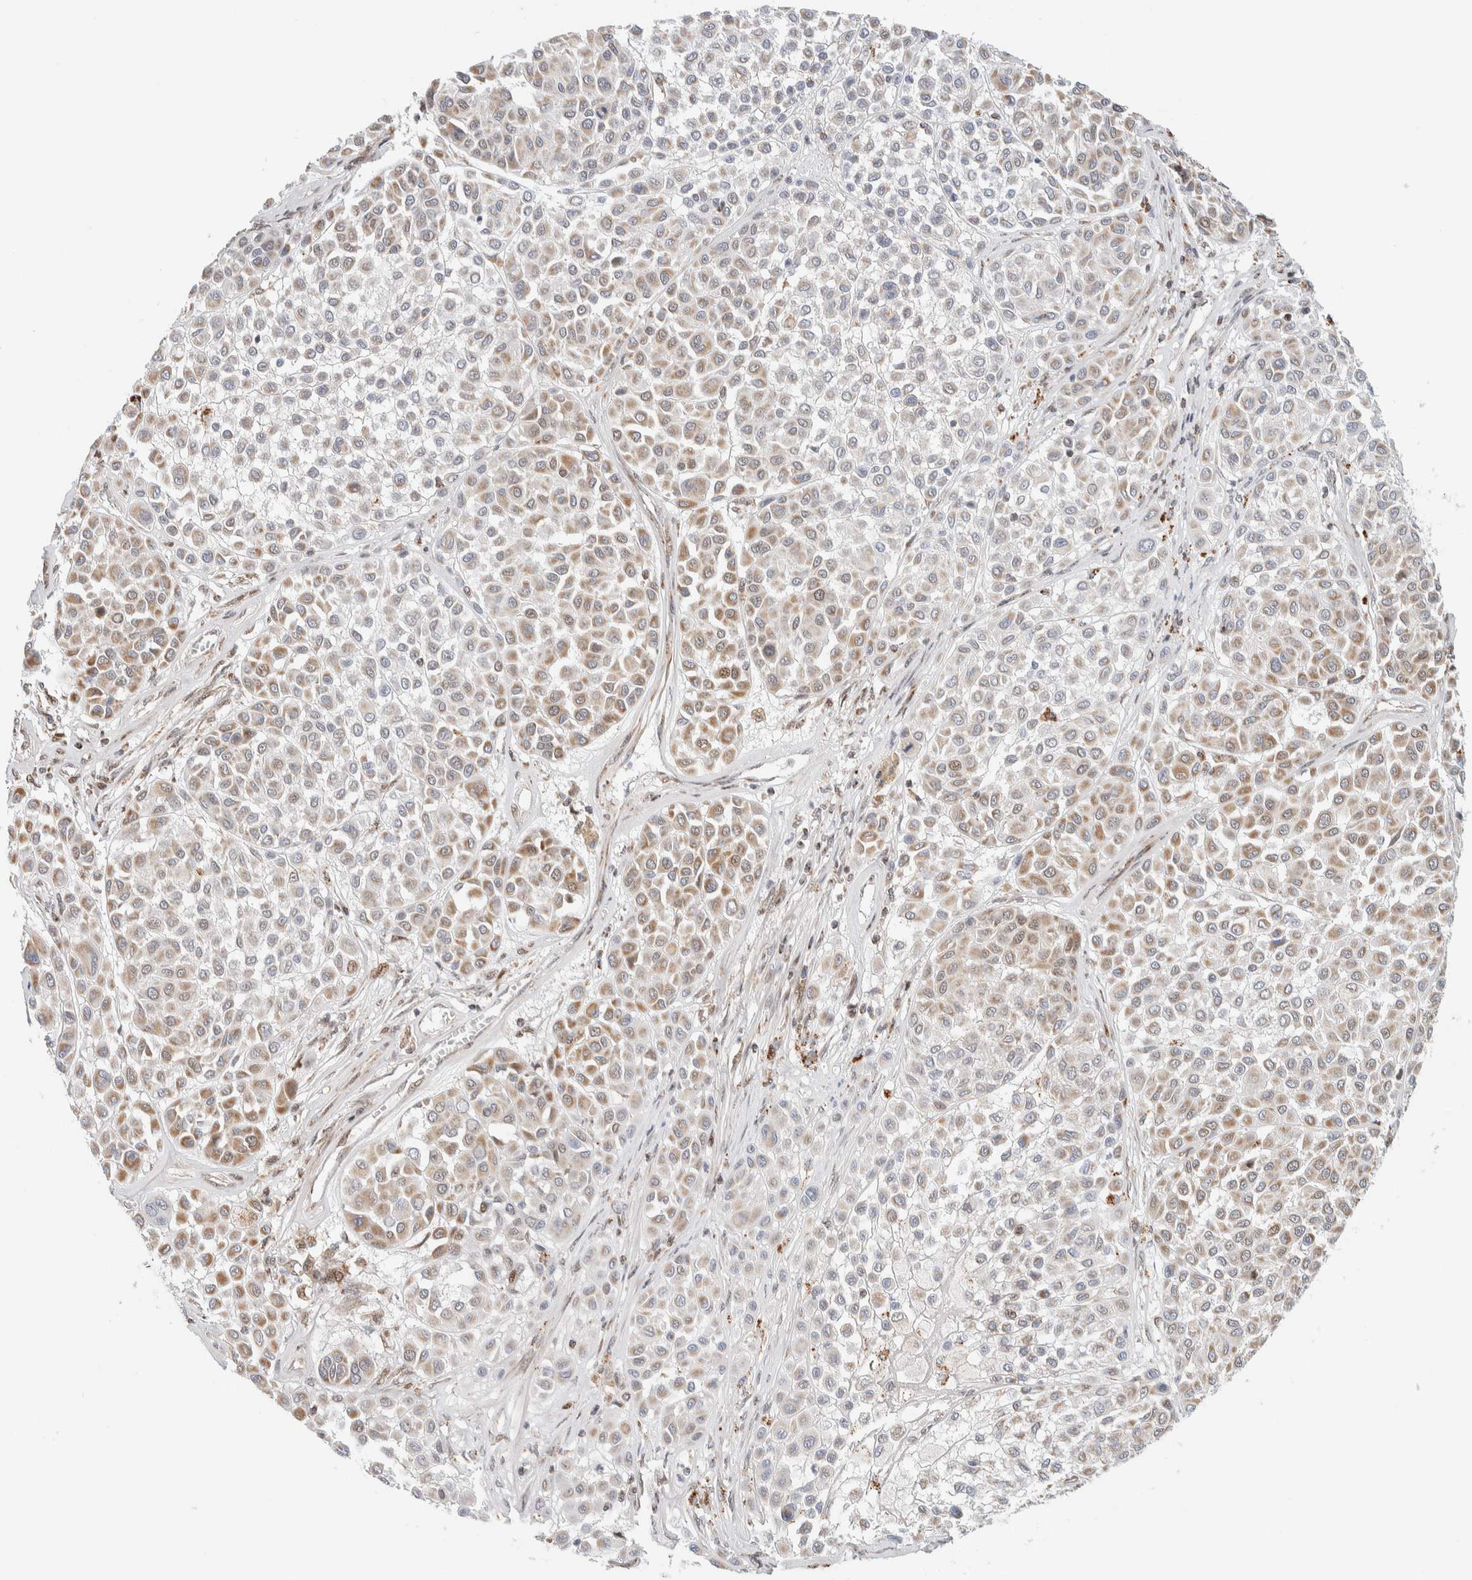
{"staining": {"intensity": "moderate", "quantity": "25%-75%", "location": "cytoplasmic/membranous"}, "tissue": "melanoma", "cell_type": "Tumor cells", "image_type": "cancer", "snomed": [{"axis": "morphology", "description": "Malignant melanoma, Metastatic site"}, {"axis": "topography", "description": "Soft tissue"}], "caption": "Protein analysis of malignant melanoma (metastatic site) tissue shows moderate cytoplasmic/membranous positivity in approximately 25%-75% of tumor cells. The staining was performed using DAB, with brown indicating positive protein expression. Nuclei are stained blue with hematoxylin.", "gene": "TSPAN32", "patient": {"sex": "male", "age": 41}}